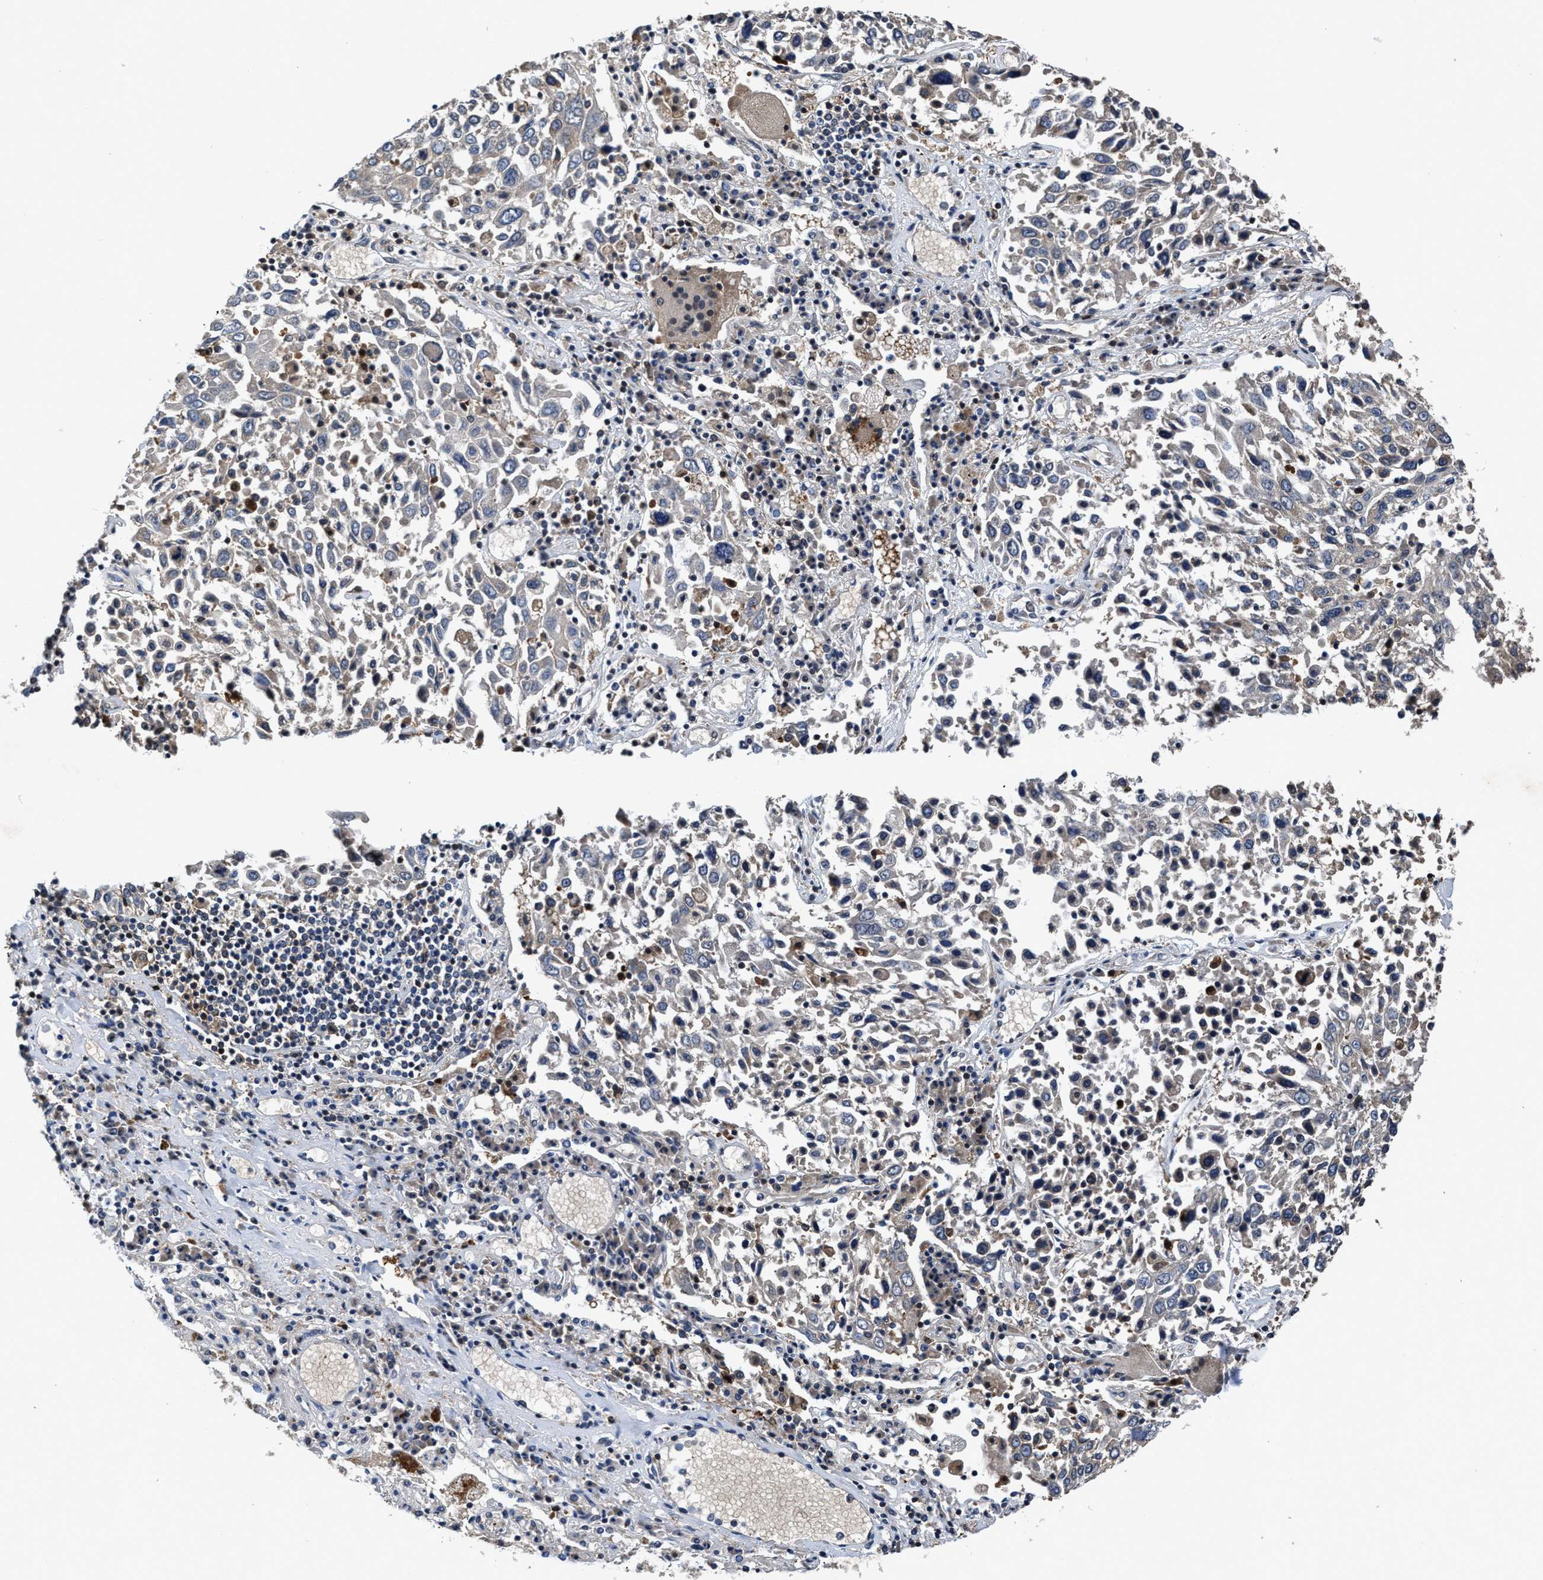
{"staining": {"intensity": "negative", "quantity": "none", "location": "none"}, "tissue": "lung cancer", "cell_type": "Tumor cells", "image_type": "cancer", "snomed": [{"axis": "morphology", "description": "Squamous cell carcinoma, NOS"}, {"axis": "topography", "description": "Lung"}], "caption": "High power microscopy image of an immunohistochemistry (IHC) photomicrograph of squamous cell carcinoma (lung), revealing no significant positivity in tumor cells. Brightfield microscopy of IHC stained with DAB (3,3'-diaminobenzidine) (brown) and hematoxylin (blue), captured at high magnification.", "gene": "RGS10", "patient": {"sex": "male", "age": 65}}